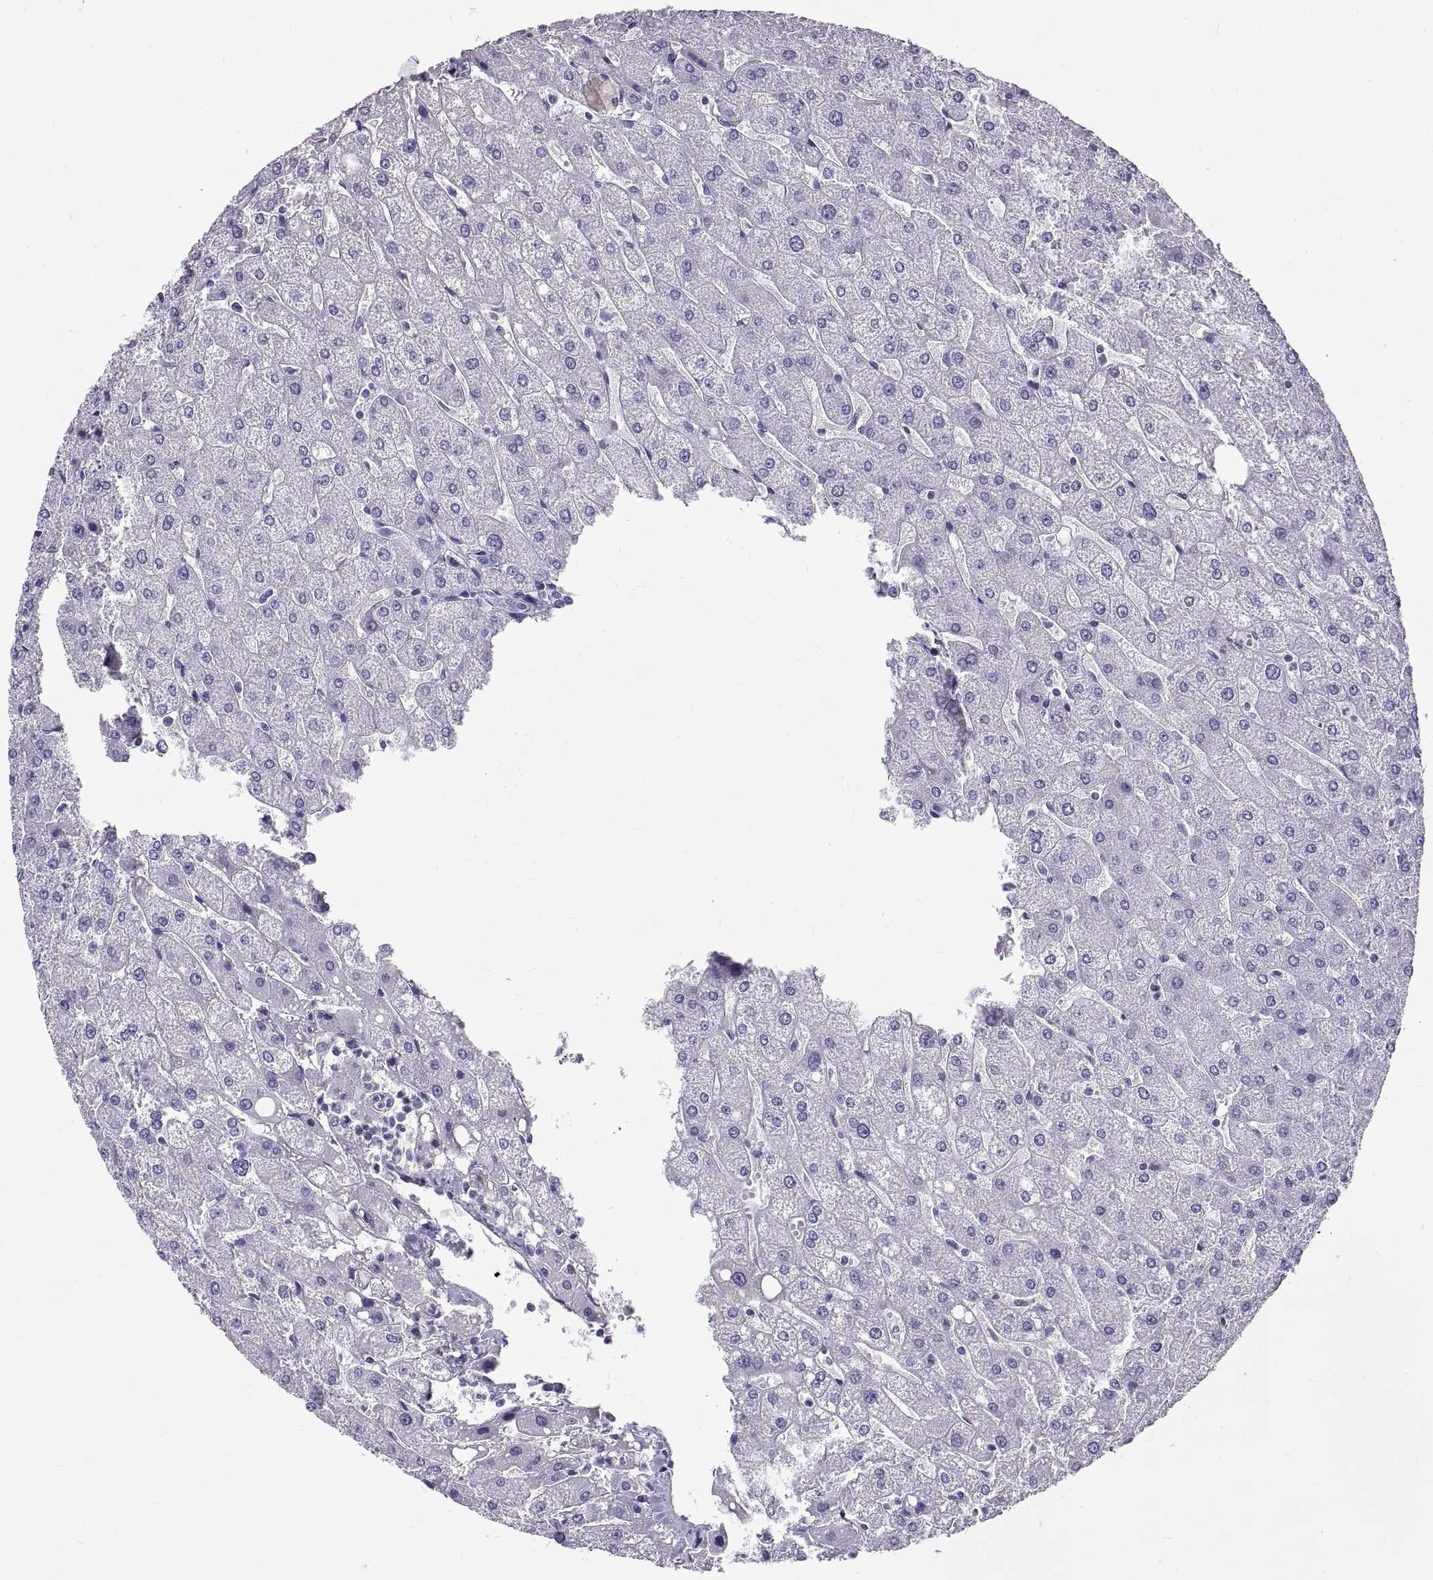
{"staining": {"intensity": "negative", "quantity": "none", "location": "none"}, "tissue": "liver", "cell_type": "Cholangiocytes", "image_type": "normal", "snomed": [{"axis": "morphology", "description": "Normal tissue, NOS"}, {"axis": "topography", "description": "Liver"}], "caption": "This photomicrograph is of benign liver stained with IHC to label a protein in brown with the nuclei are counter-stained blue. There is no staining in cholangiocytes.", "gene": "GNG12", "patient": {"sex": "male", "age": 67}}